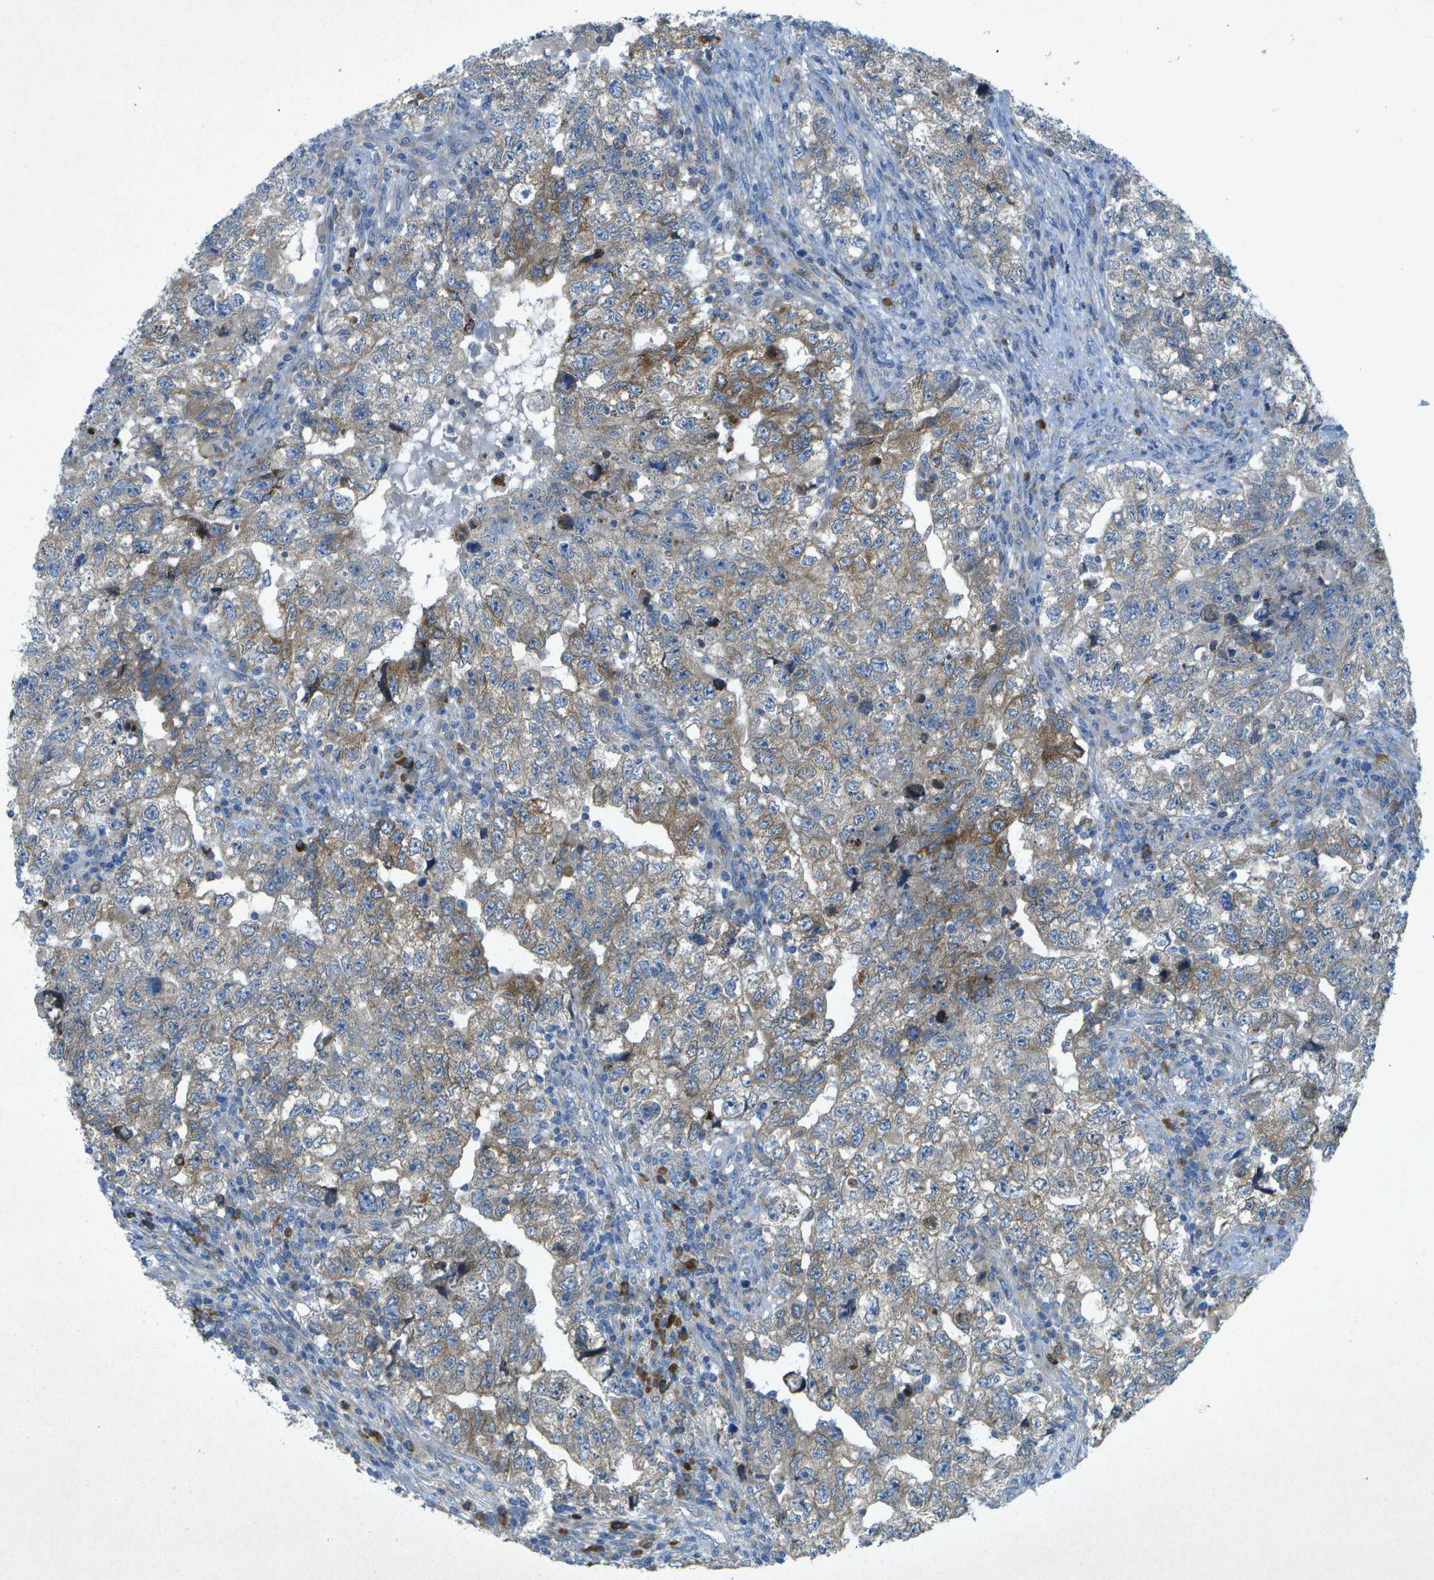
{"staining": {"intensity": "weak", "quantity": "<25%", "location": "cytoplasmic/membranous"}, "tissue": "testis cancer", "cell_type": "Tumor cells", "image_type": "cancer", "snomed": [{"axis": "morphology", "description": "Carcinoma, Embryonal, NOS"}, {"axis": "topography", "description": "Testis"}], "caption": "Immunohistochemical staining of testis embryonal carcinoma displays no significant staining in tumor cells.", "gene": "WNK2", "patient": {"sex": "male", "age": 36}}